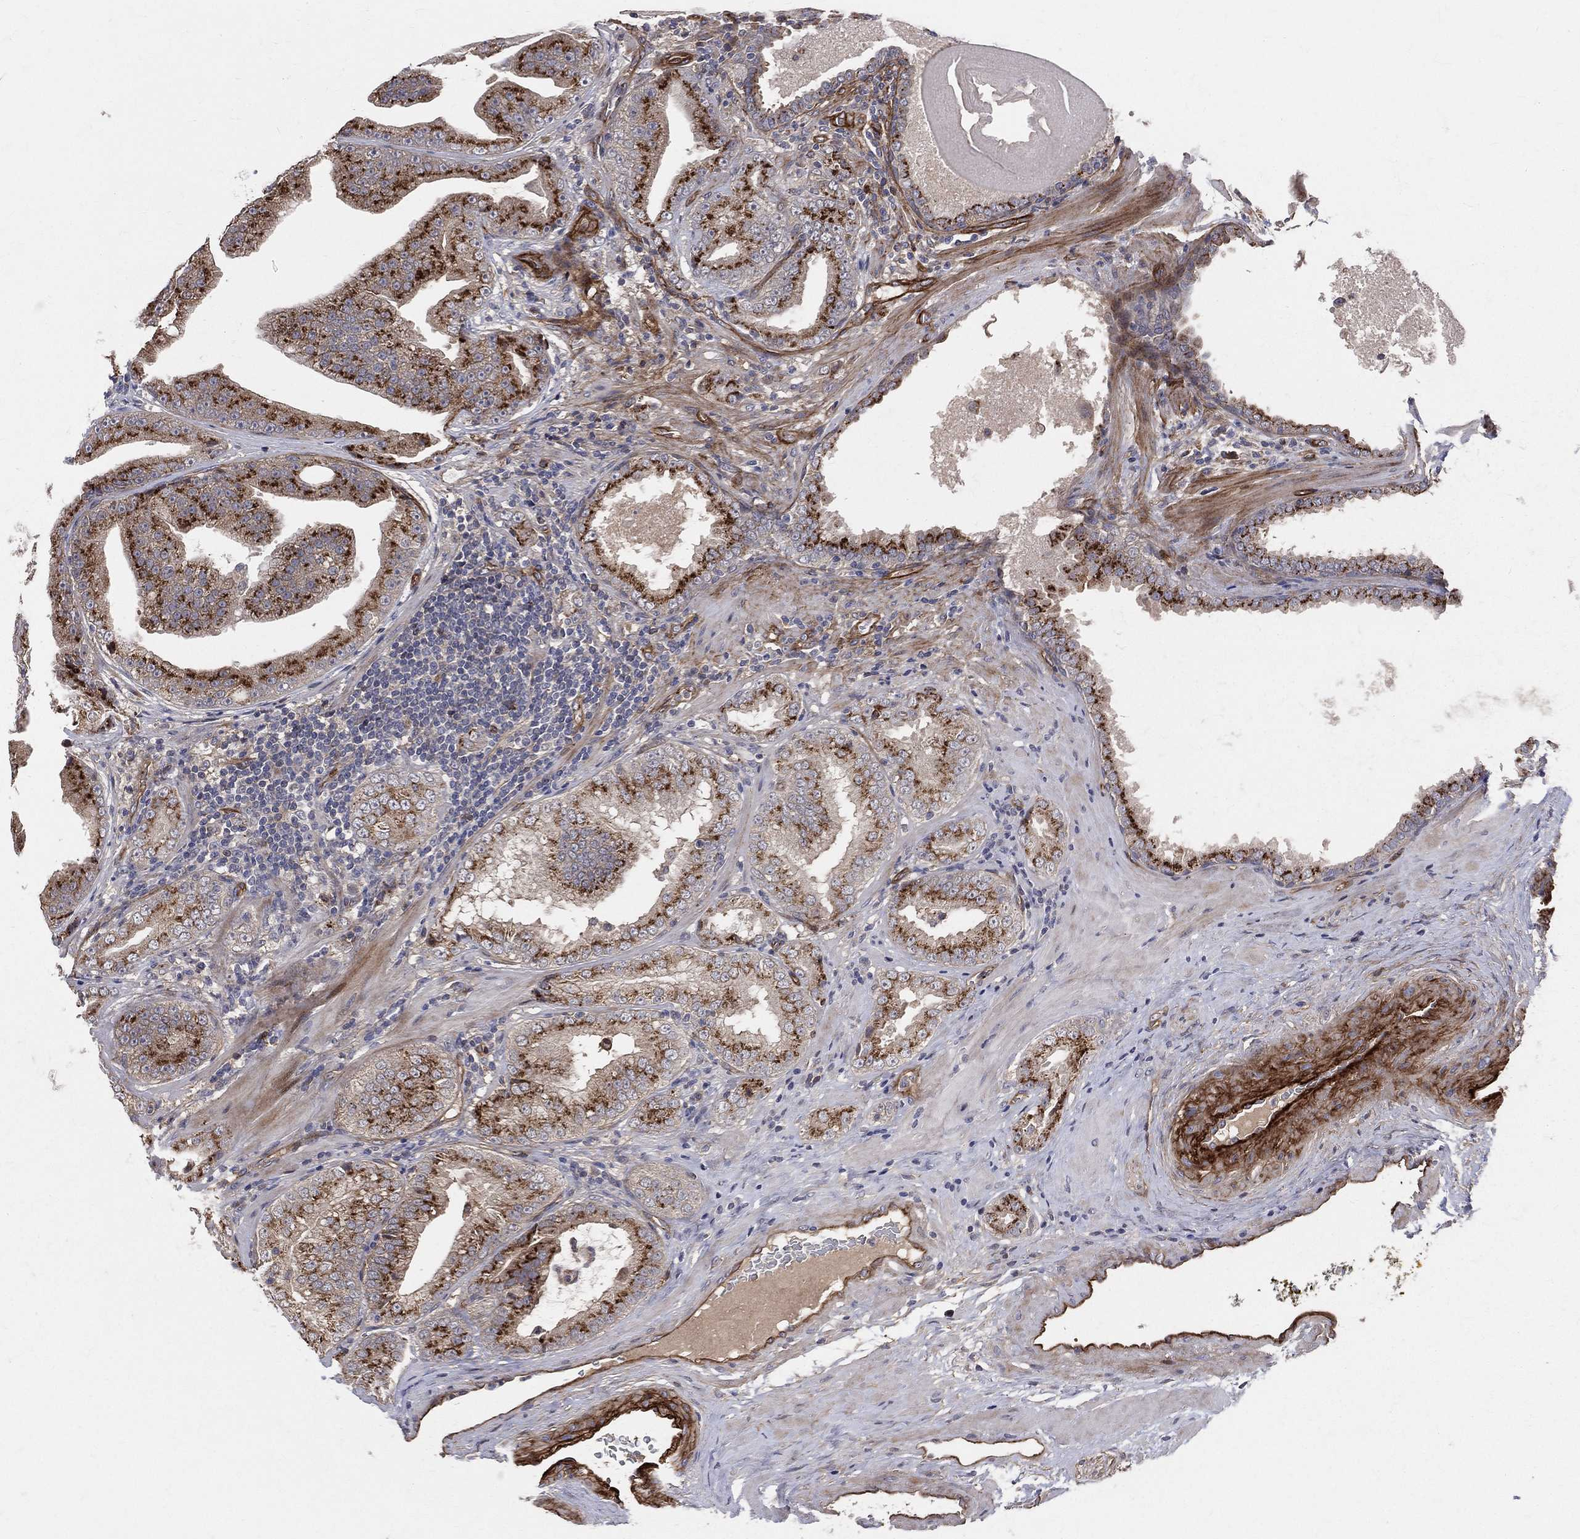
{"staining": {"intensity": "strong", "quantity": ">75%", "location": "cytoplasmic/membranous"}, "tissue": "prostate cancer", "cell_type": "Tumor cells", "image_type": "cancer", "snomed": [{"axis": "morphology", "description": "Adenocarcinoma, Low grade"}, {"axis": "topography", "description": "Prostate"}], "caption": "Prostate adenocarcinoma (low-grade) tissue reveals strong cytoplasmic/membranous expression in approximately >75% of tumor cells Immunohistochemistry stains the protein of interest in brown and the nuclei are stained blue.", "gene": "ENTPD1", "patient": {"sex": "male", "age": 62}}